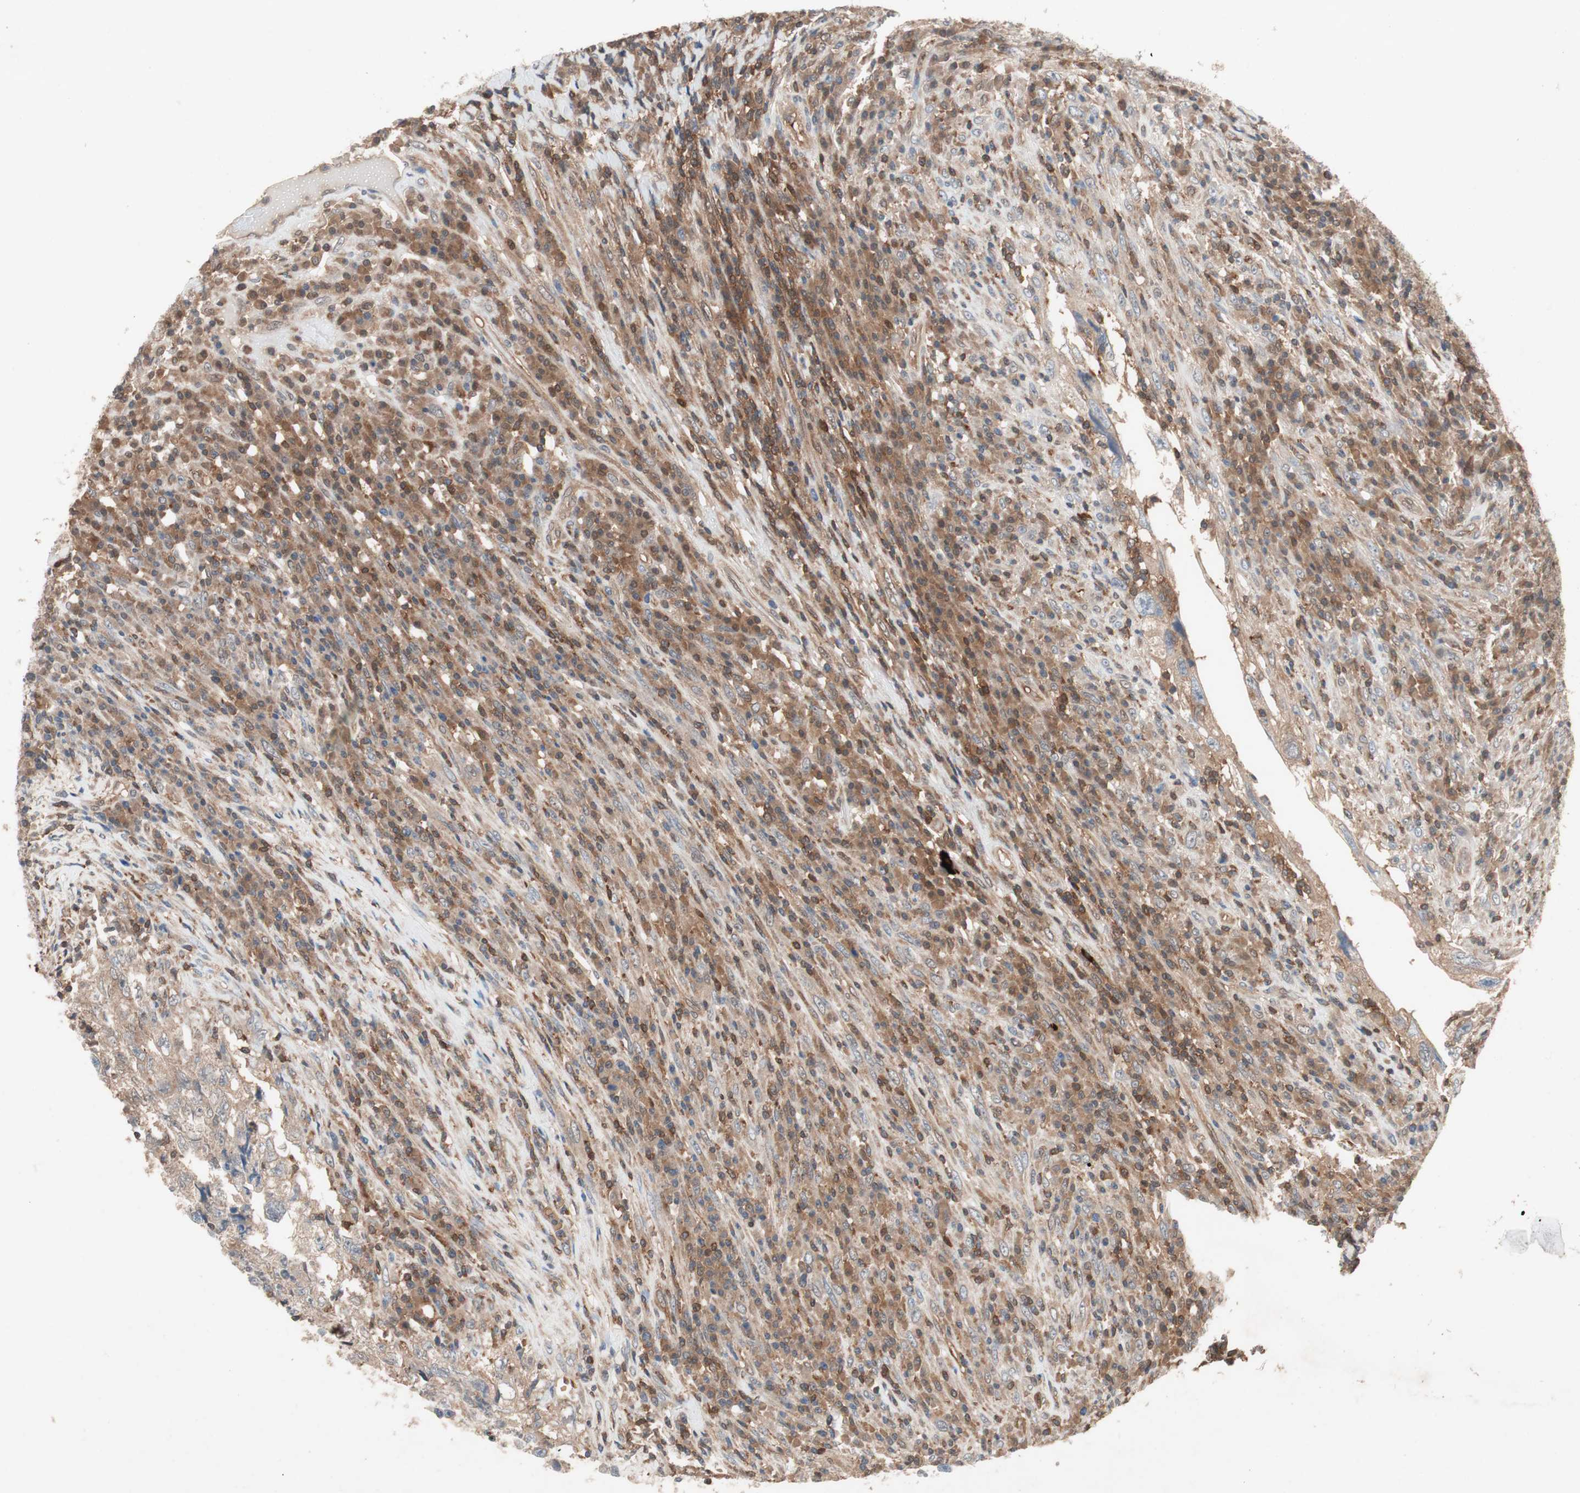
{"staining": {"intensity": "moderate", "quantity": ">75%", "location": "cytoplasmic/membranous"}, "tissue": "testis cancer", "cell_type": "Tumor cells", "image_type": "cancer", "snomed": [{"axis": "morphology", "description": "Necrosis, NOS"}, {"axis": "morphology", "description": "Carcinoma, Embryonal, NOS"}, {"axis": "topography", "description": "Testis"}], "caption": "Testis embryonal carcinoma was stained to show a protein in brown. There is medium levels of moderate cytoplasmic/membranous positivity in about >75% of tumor cells.", "gene": "GALT", "patient": {"sex": "male", "age": 19}}